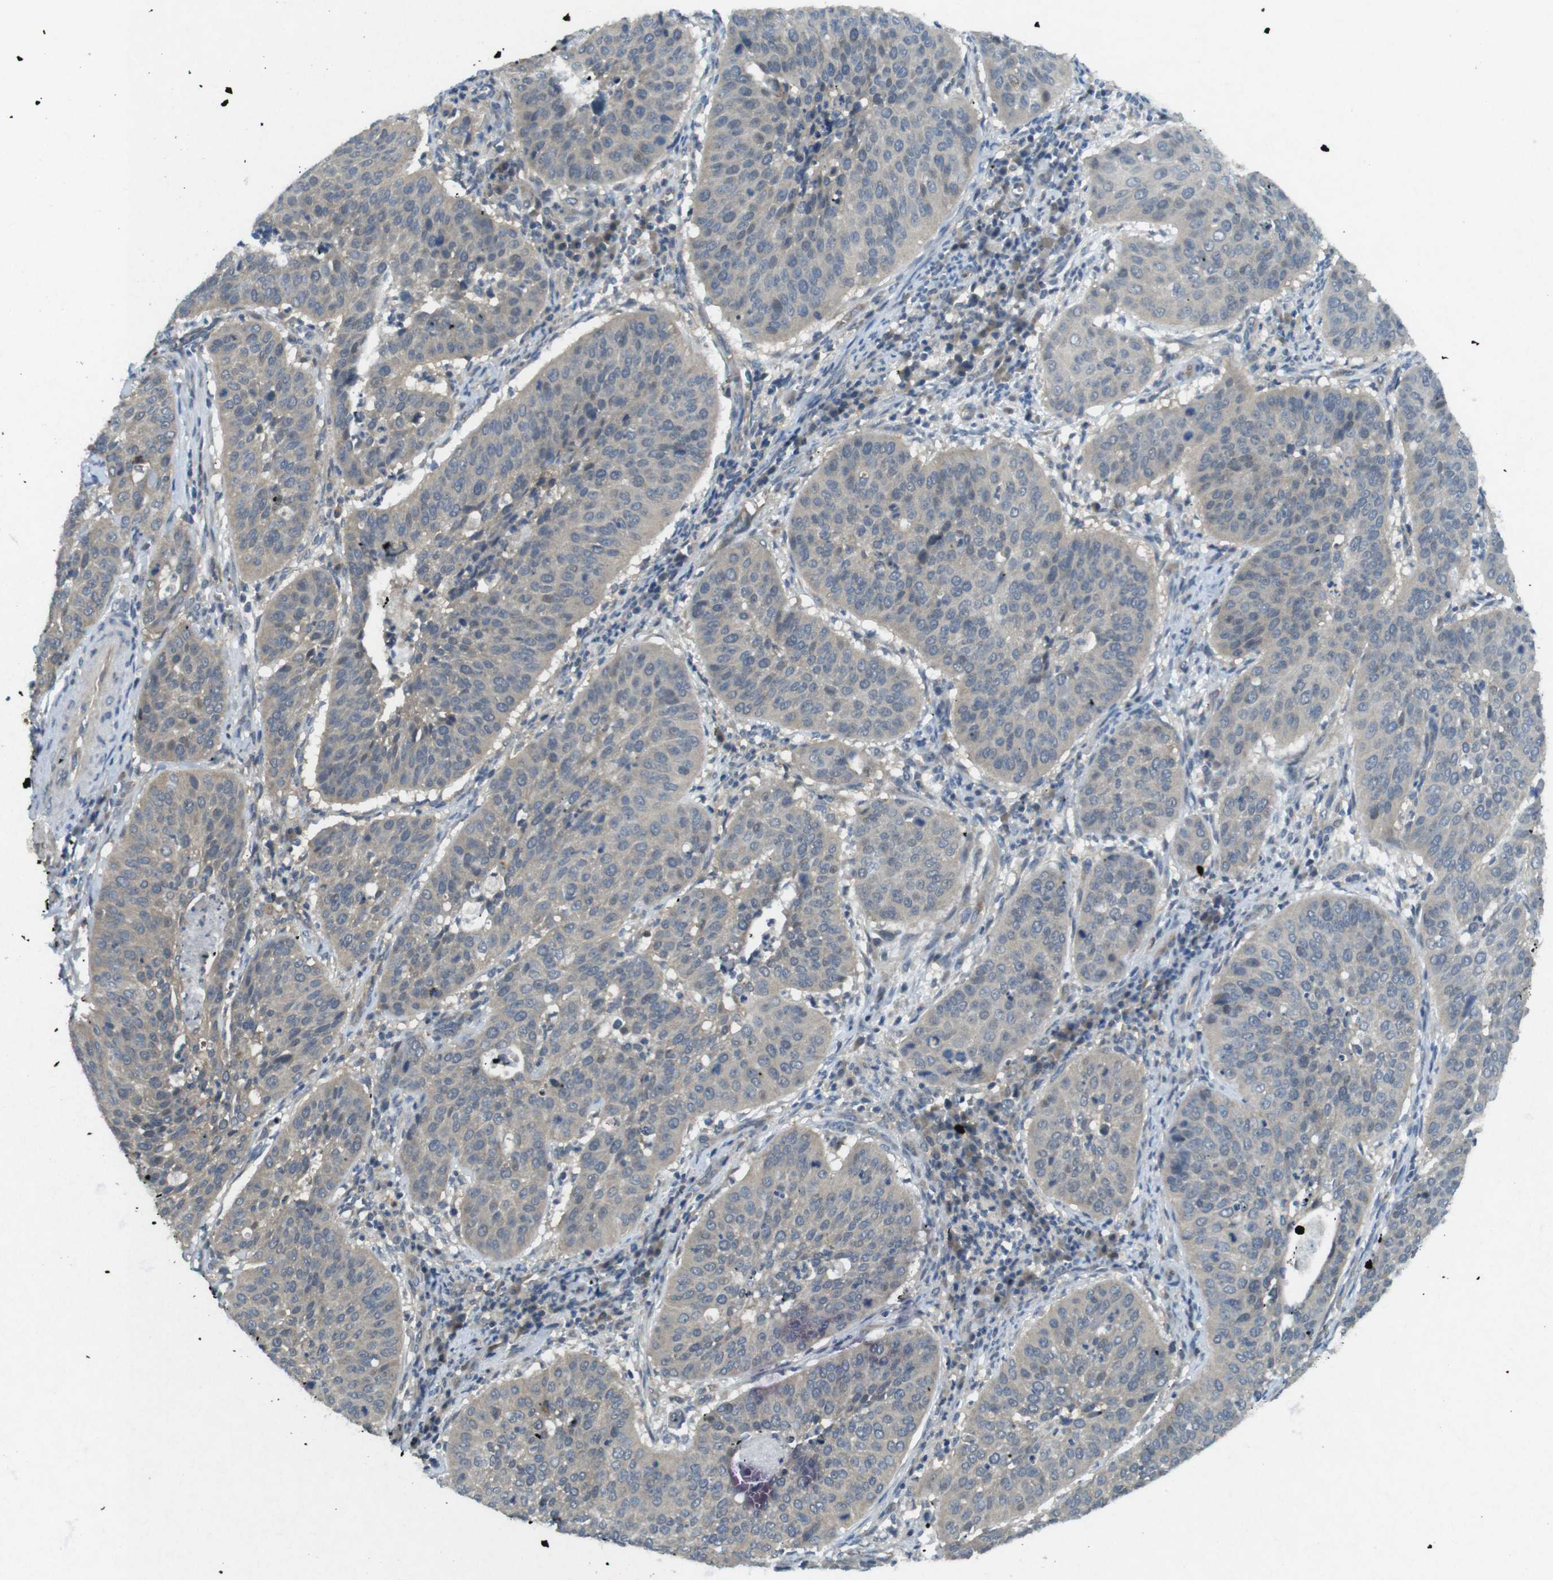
{"staining": {"intensity": "negative", "quantity": "none", "location": "none"}, "tissue": "cervical cancer", "cell_type": "Tumor cells", "image_type": "cancer", "snomed": [{"axis": "morphology", "description": "Normal tissue, NOS"}, {"axis": "morphology", "description": "Squamous cell carcinoma, NOS"}, {"axis": "topography", "description": "Cervix"}], "caption": "Squamous cell carcinoma (cervical) was stained to show a protein in brown. There is no significant positivity in tumor cells. Nuclei are stained in blue.", "gene": "SUGT1", "patient": {"sex": "female", "age": 39}}